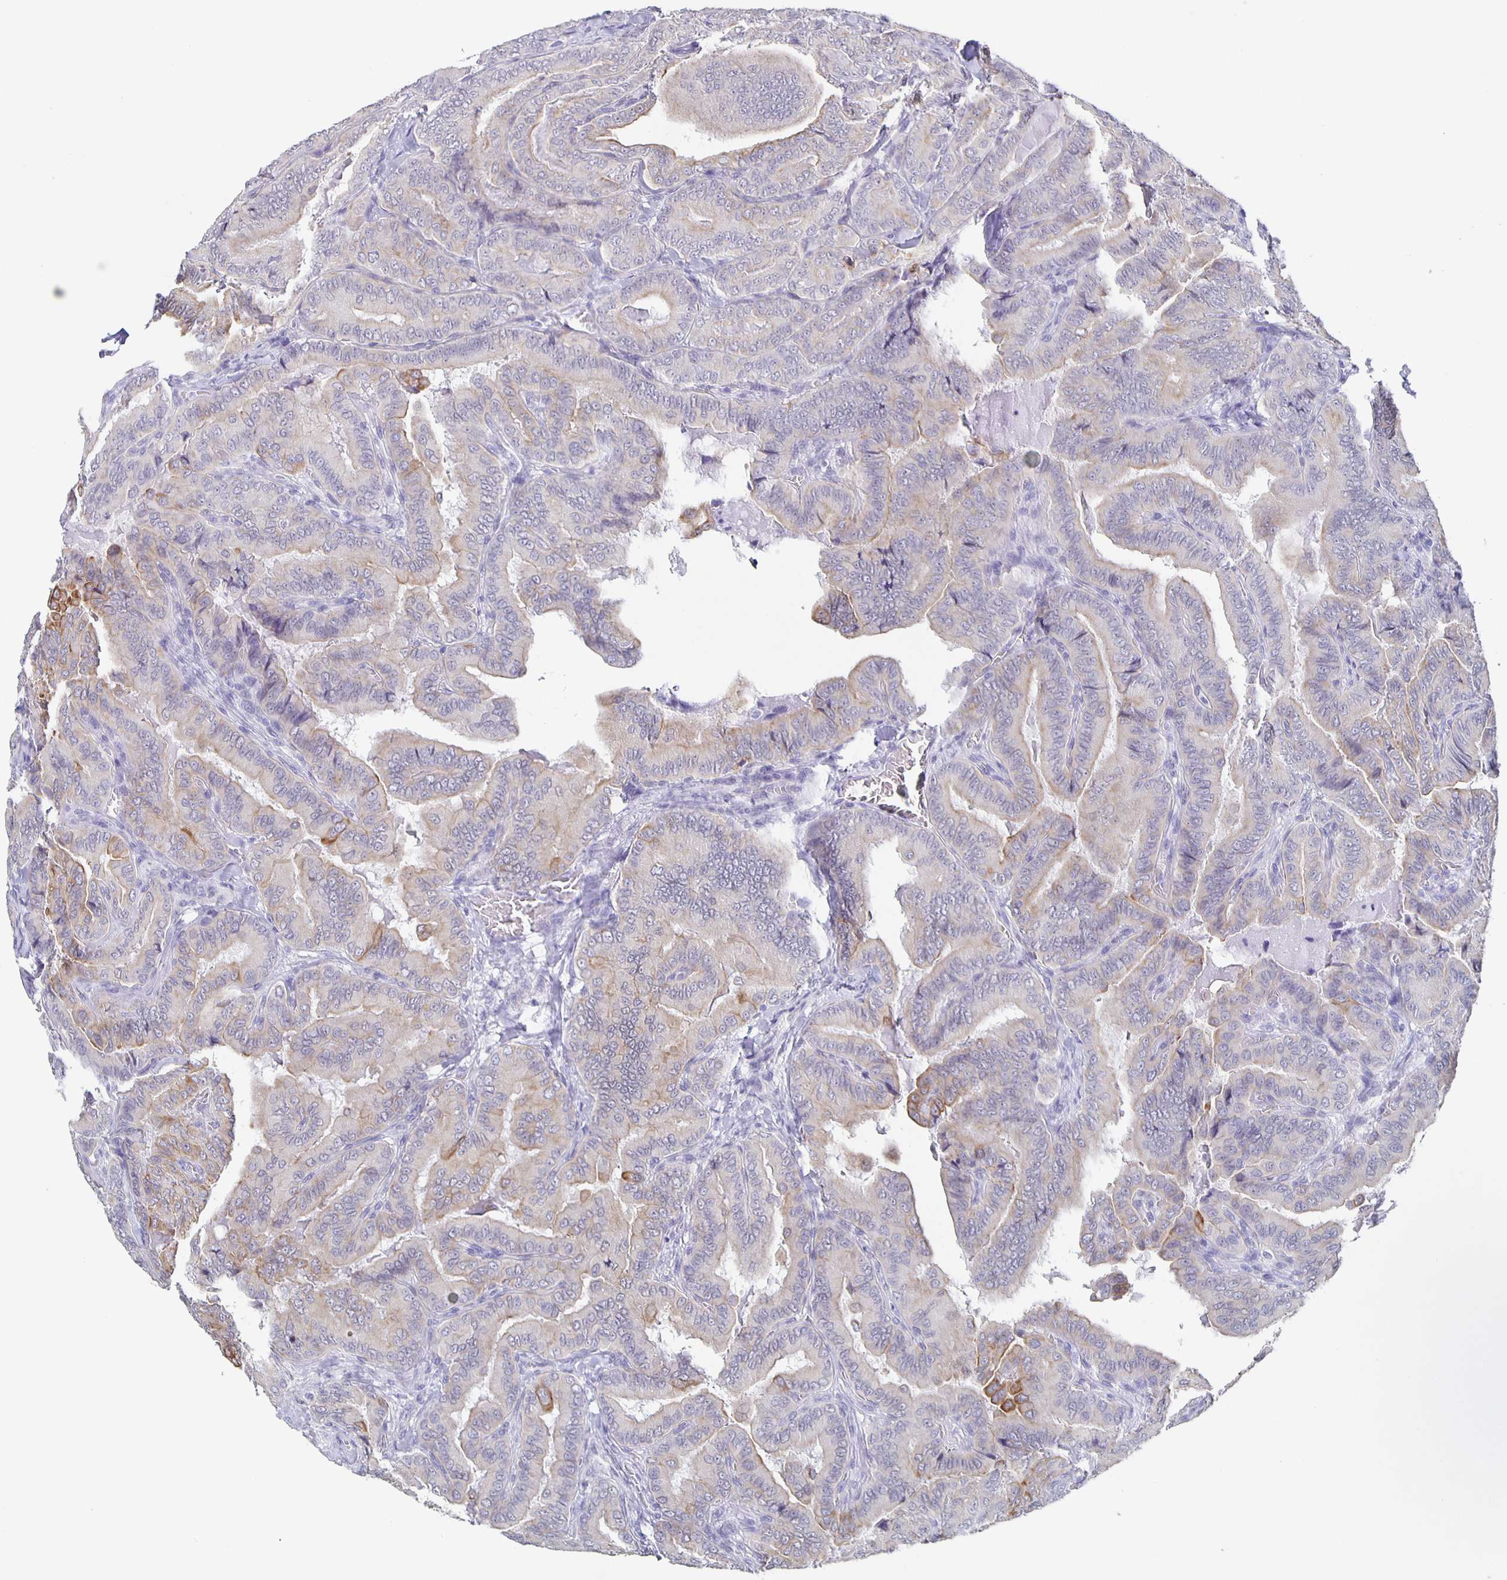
{"staining": {"intensity": "weak", "quantity": "<25%", "location": "cytoplasmic/membranous"}, "tissue": "thyroid cancer", "cell_type": "Tumor cells", "image_type": "cancer", "snomed": [{"axis": "morphology", "description": "Papillary adenocarcinoma, NOS"}, {"axis": "topography", "description": "Thyroid gland"}], "caption": "The photomicrograph shows no staining of tumor cells in papillary adenocarcinoma (thyroid). The staining is performed using DAB (3,3'-diaminobenzidine) brown chromogen with nuclei counter-stained in using hematoxylin.", "gene": "CCDC17", "patient": {"sex": "male", "age": 61}}